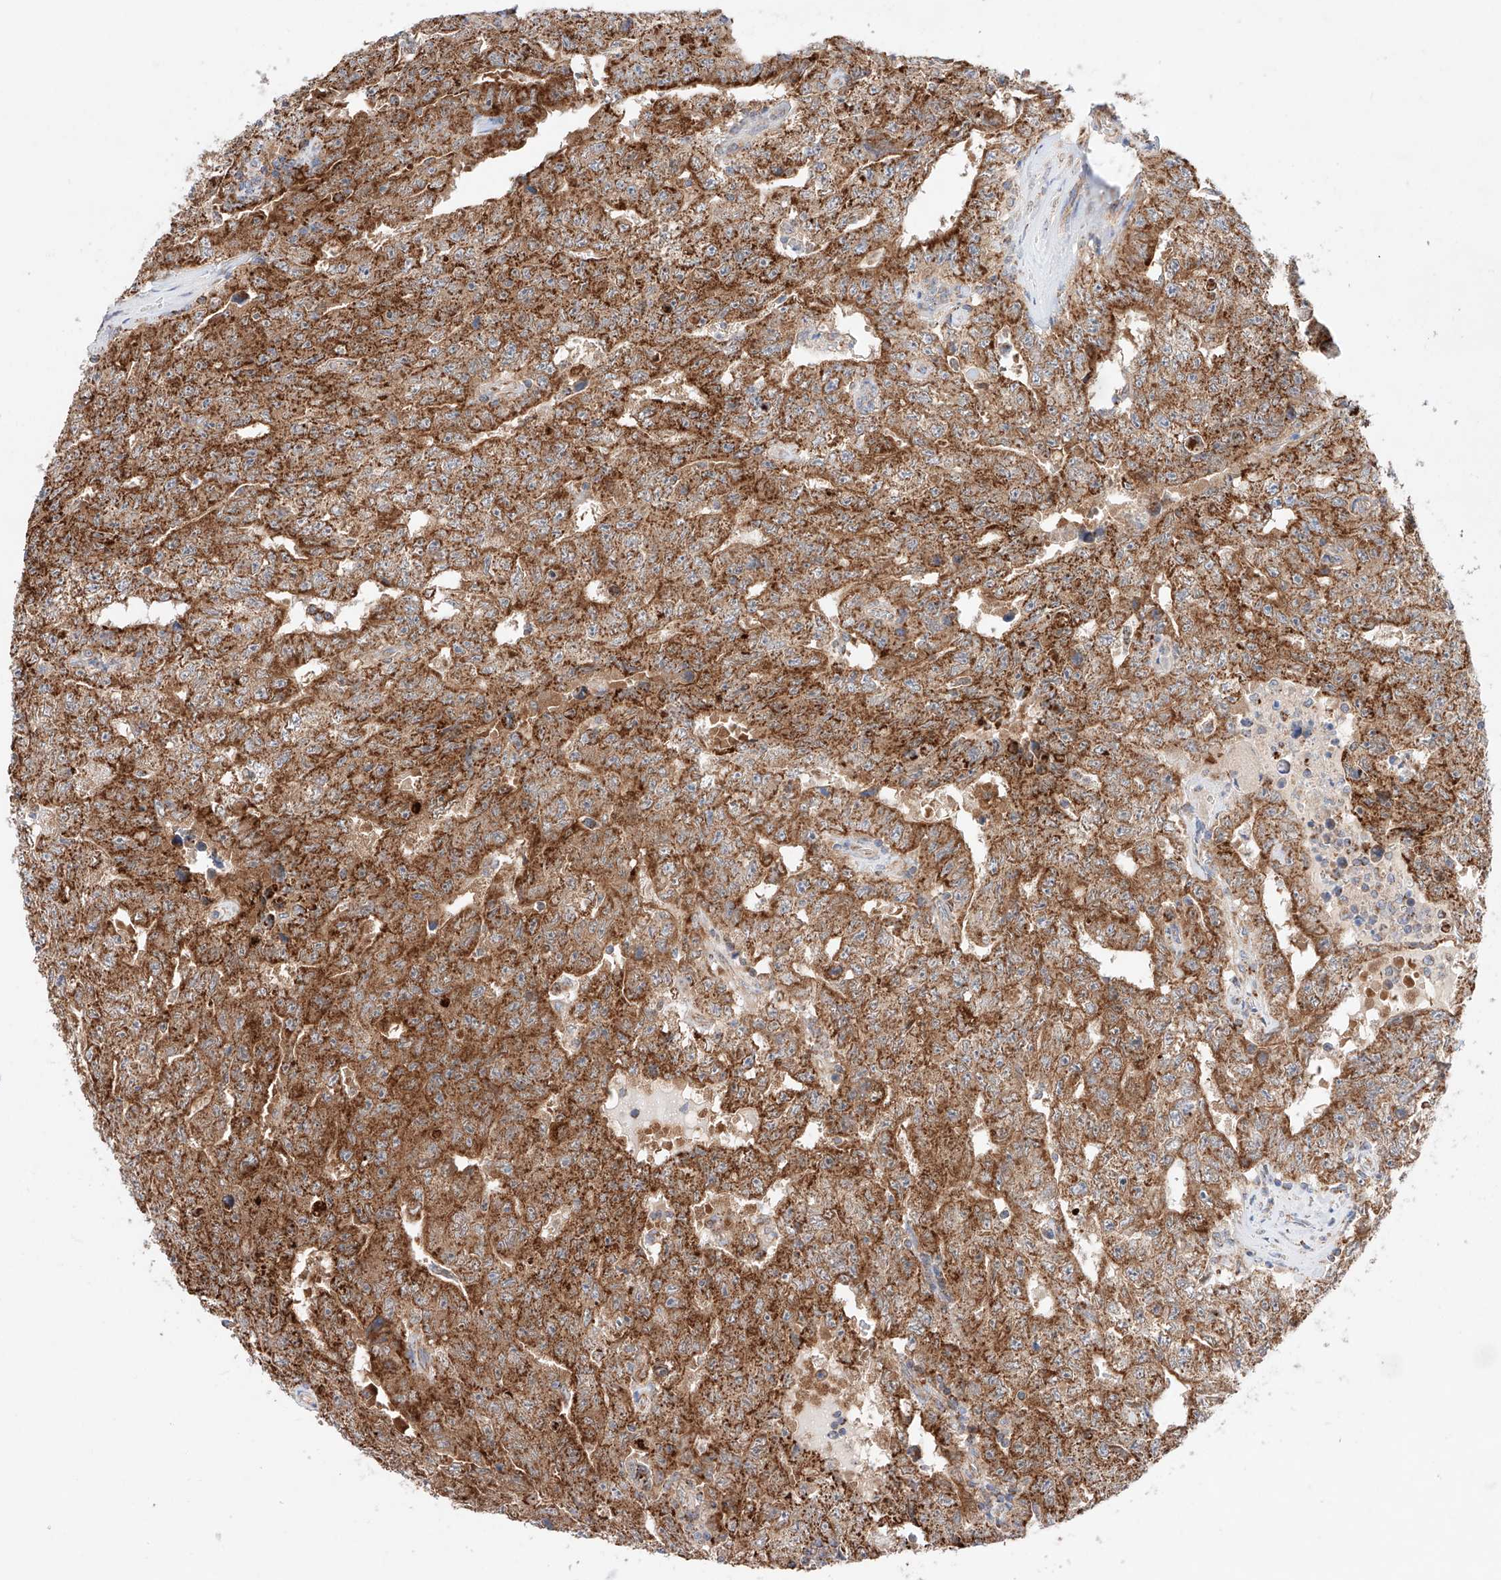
{"staining": {"intensity": "strong", "quantity": ">75%", "location": "cytoplasmic/membranous"}, "tissue": "testis cancer", "cell_type": "Tumor cells", "image_type": "cancer", "snomed": [{"axis": "morphology", "description": "Carcinoma, Embryonal, NOS"}, {"axis": "topography", "description": "Testis"}], "caption": "Strong cytoplasmic/membranous protein expression is identified in about >75% of tumor cells in testis embryonal carcinoma.", "gene": "KTI12", "patient": {"sex": "male", "age": 26}}